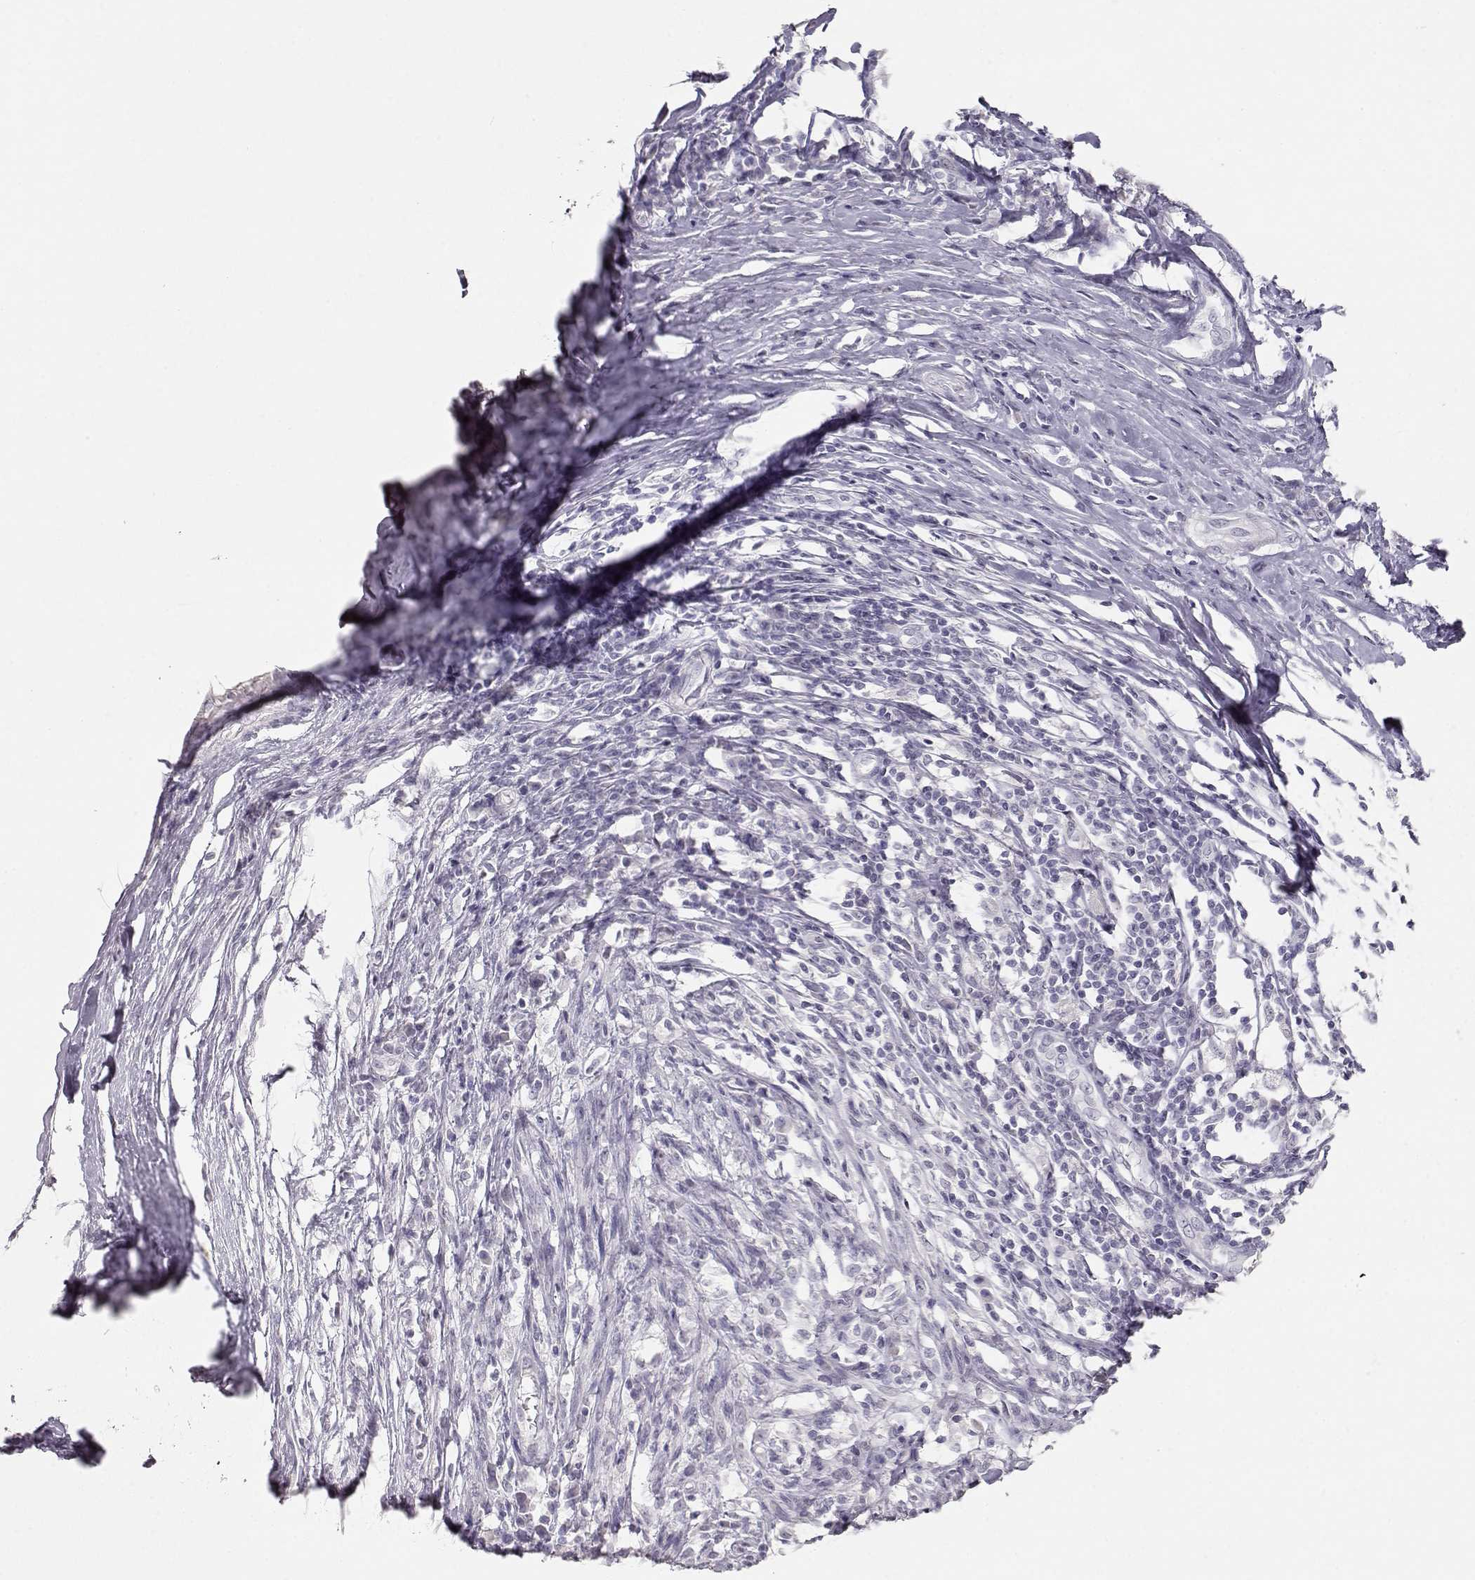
{"staining": {"intensity": "negative", "quantity": "none", "location": "none"}, "tissue": "melanoma", "cell_type": "Tumor cells", "image_type": "cancer", "snomed": [{"axis": "morphology", "description": "Malignant melanoma, NOS"}, {"axis": "topography", "description": "Skin"}], "caption": "Micrograph shows no protein expression in tumor cells of melanoma tissue.", "gene": "TKTL1", "patient": {"sex": "female", "age": 91}}